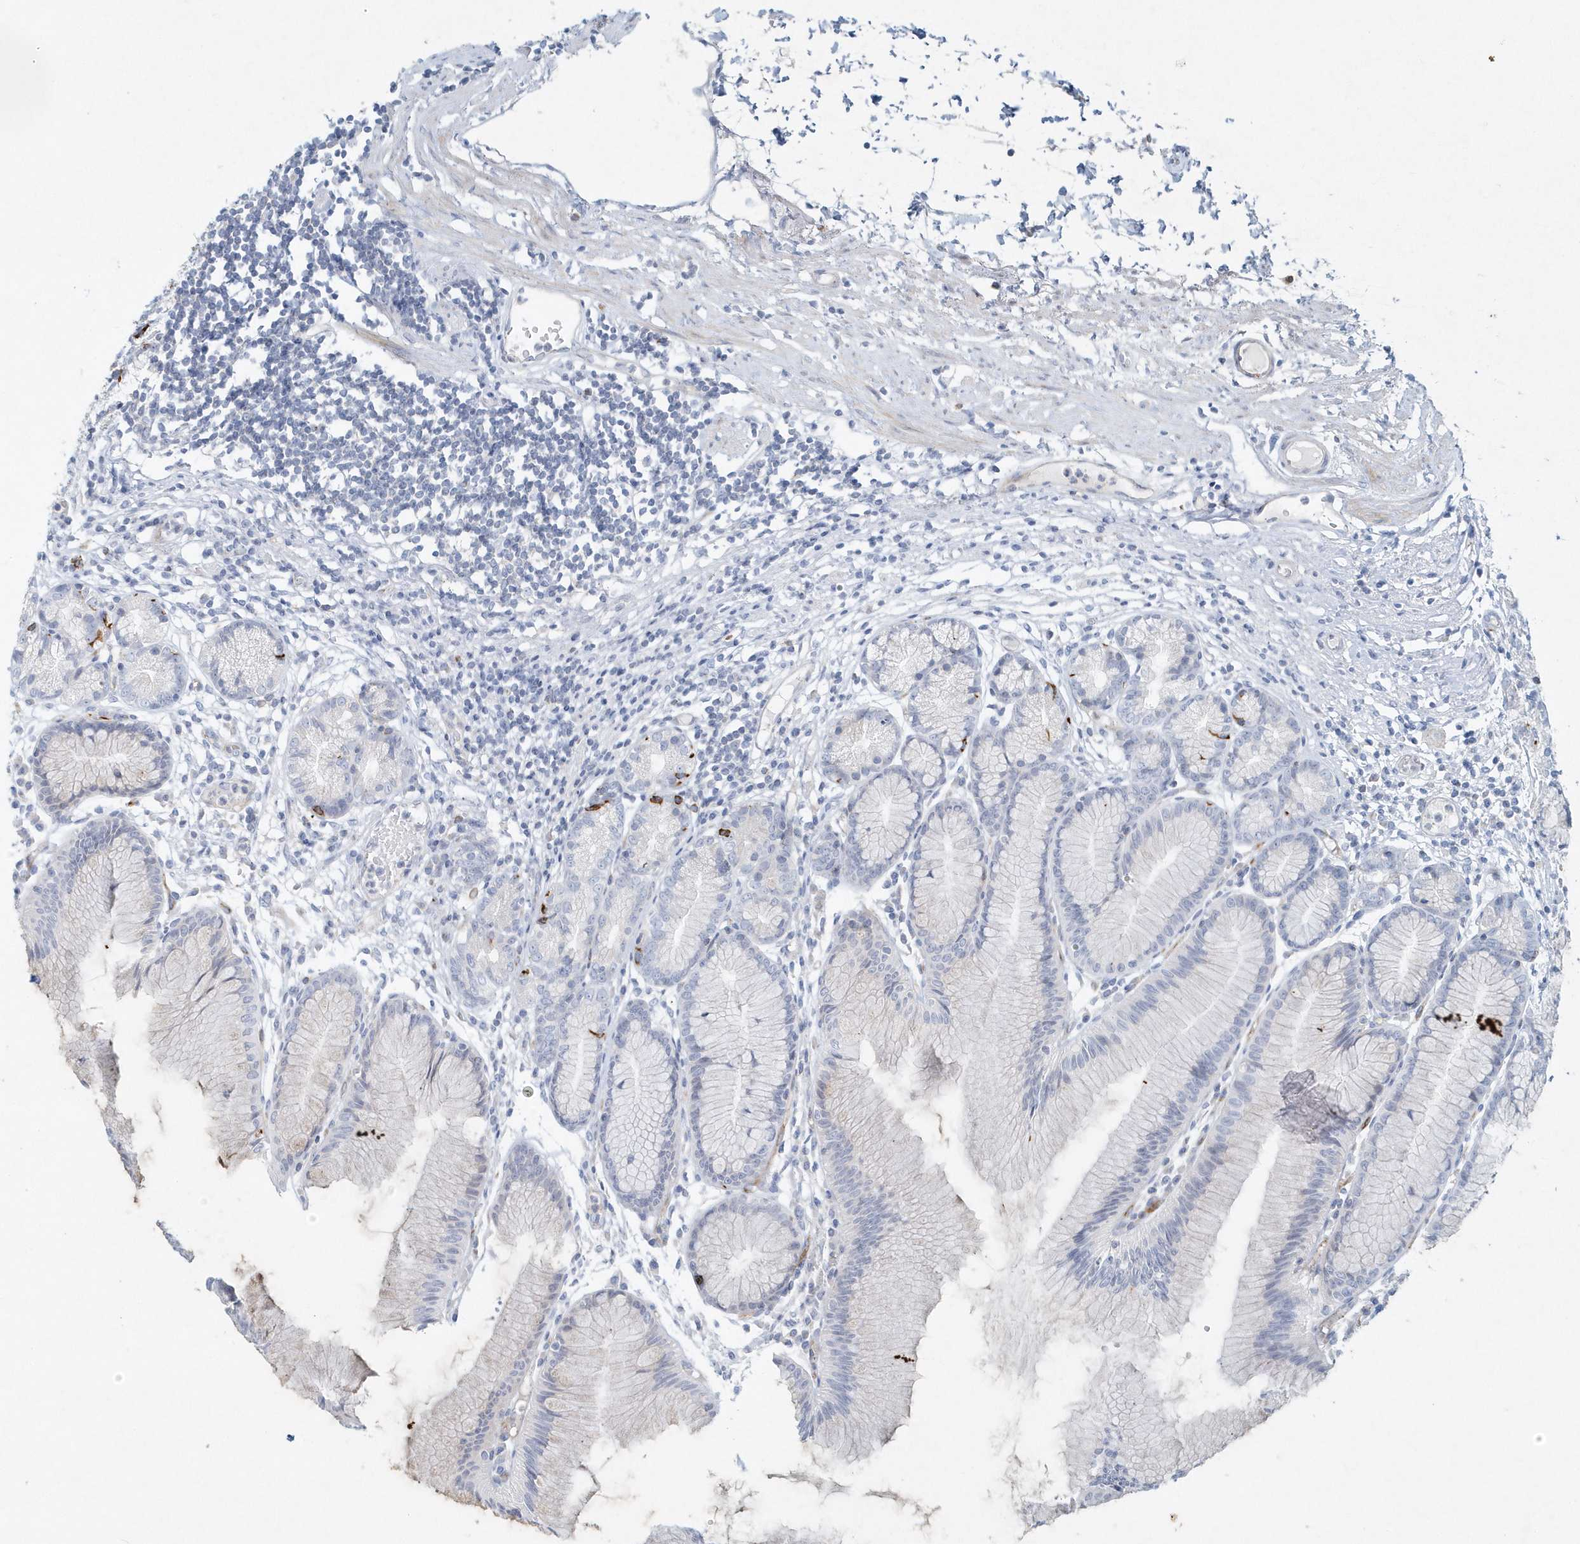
{"staining": {"intensity": "negative", "quantity": "none", "location": "none"}, "tissue": "stomach", "cell_type": "Glandular cells", "image_type": "normal", "snomed": [{"axis": "morphology", "description": "Normal tissue, NOS"}, {"axis": "topography", "description": "Stomach"}], "caption": "High power microscopy histopathology image of an immunohistochemistry image of unremarkable stomach, revealing no significant staining in glandular cells.", "gene": "DNAH1", "patient": {"sex": "female", "age": 57}}